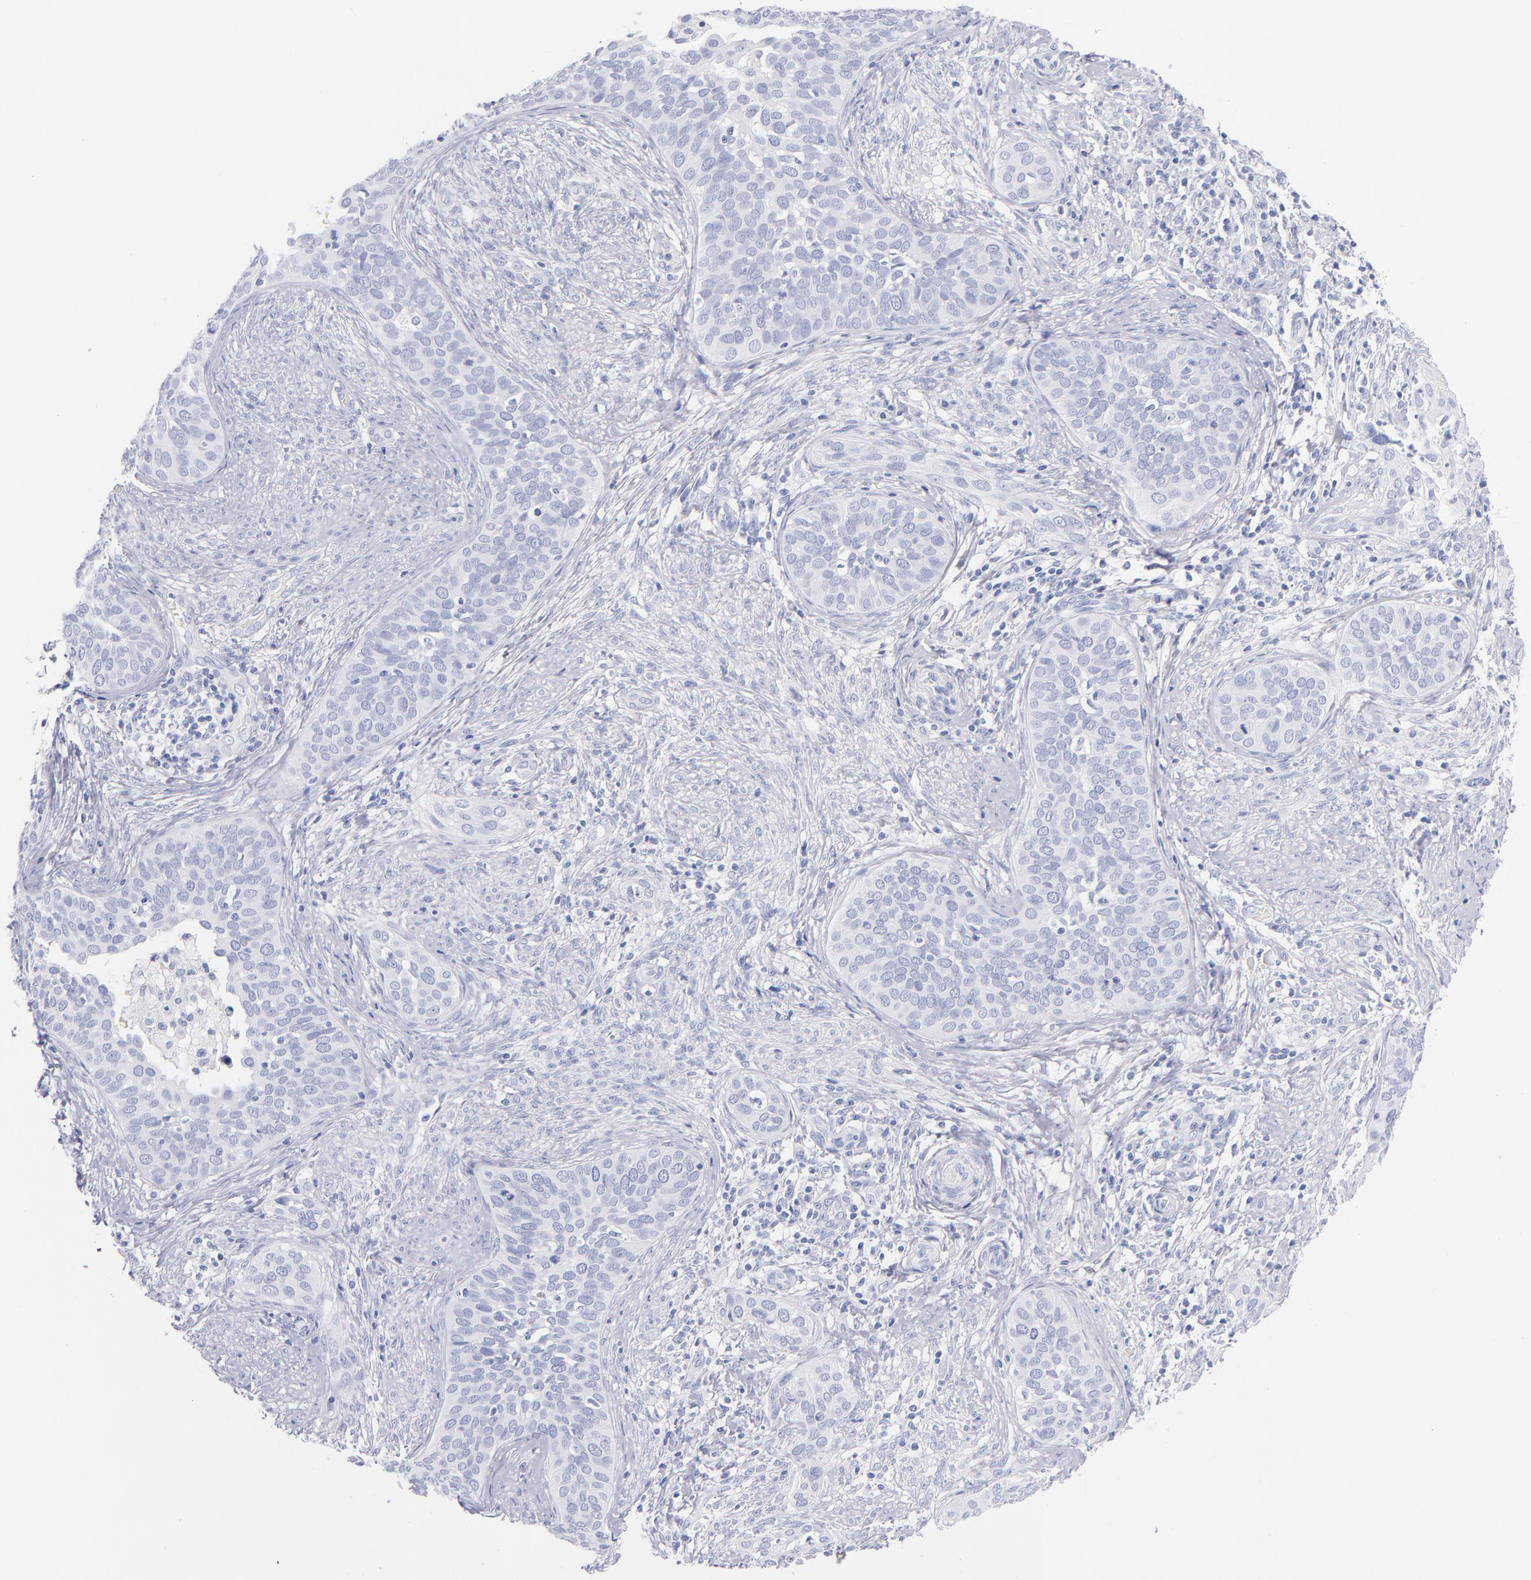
{"staining": {"intensity": "negative", "quantity": "none", "location": "none"}, "tissue": "cervical cancer", "cell_type": "Tumor cells", "image_type": "cancer", "snomed": [{"axis": "morphology", "description": "Squamous cell carcinoma, NOS"}, {"axis": "topography", "description": "Cervix"}], "caption": "Immunohistochemical staining of human cervical cancer (squamous cell carcinoma) reveals no significant expression in tumor cells.", "gene": "HP", "patient": {"sex": "female", "age": 31}}